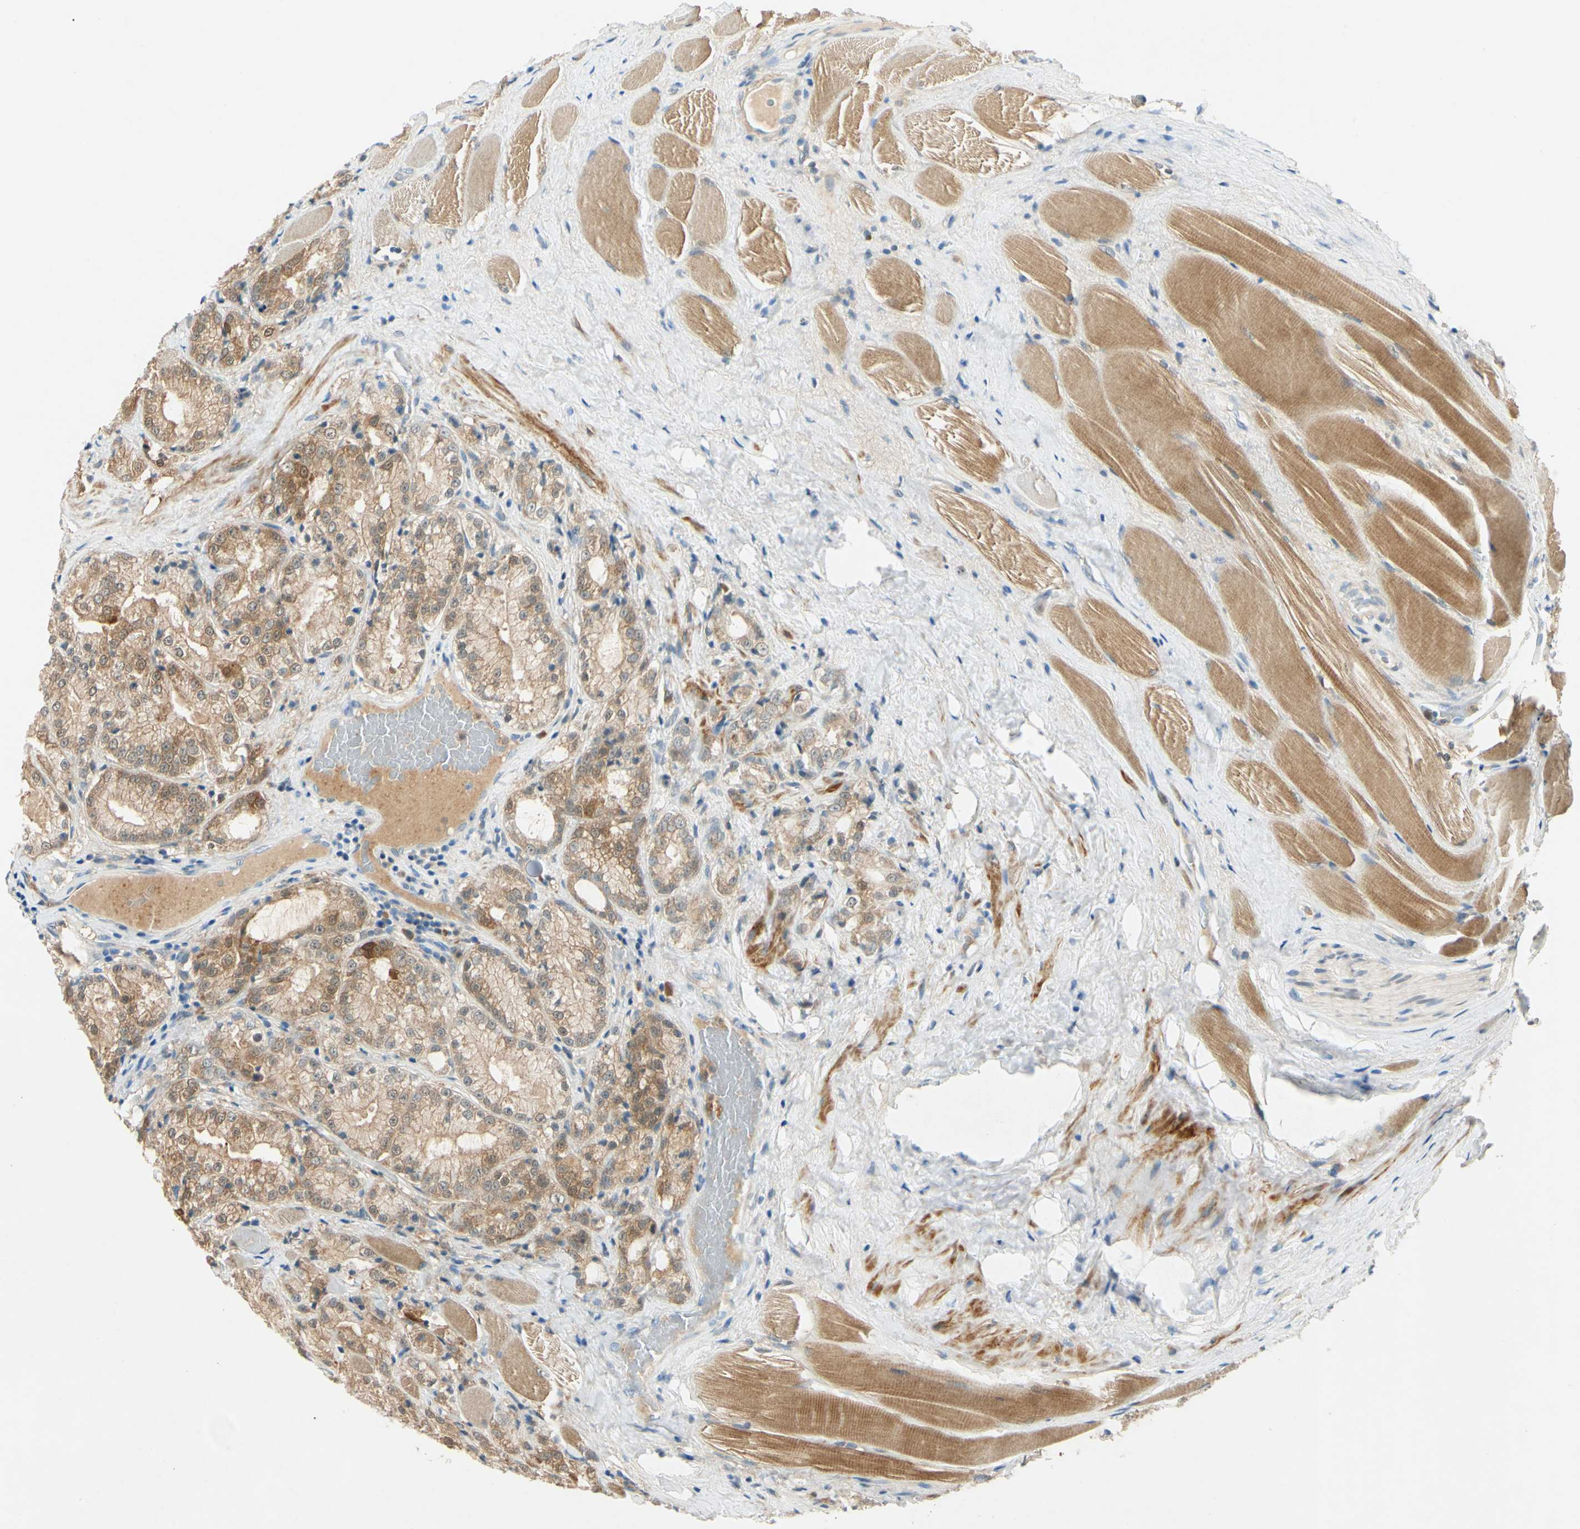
{"staining": {"intensity": "moderate", "quantity": ">75%", "location": "cytoplasmic/membranous"}, "tissue": "prostate cancer", "cell_type": "Tumor cells", "image_type": "cancer", "snomed": [{"axis": "morphology", "description": "Adenocarcinoma, High grade"}, {"axis": "topography", "description": "Prostate"}], "caption": "Moderate cytoplasmic/membranous positivity for a protein is present in approximately >75% of tumor cells of prostate adenocarcinoma (high-grade) using immunohistochemistry (IHC).", "gene": "WIPI1", "patient": {"sex": "male", "age": 73}}